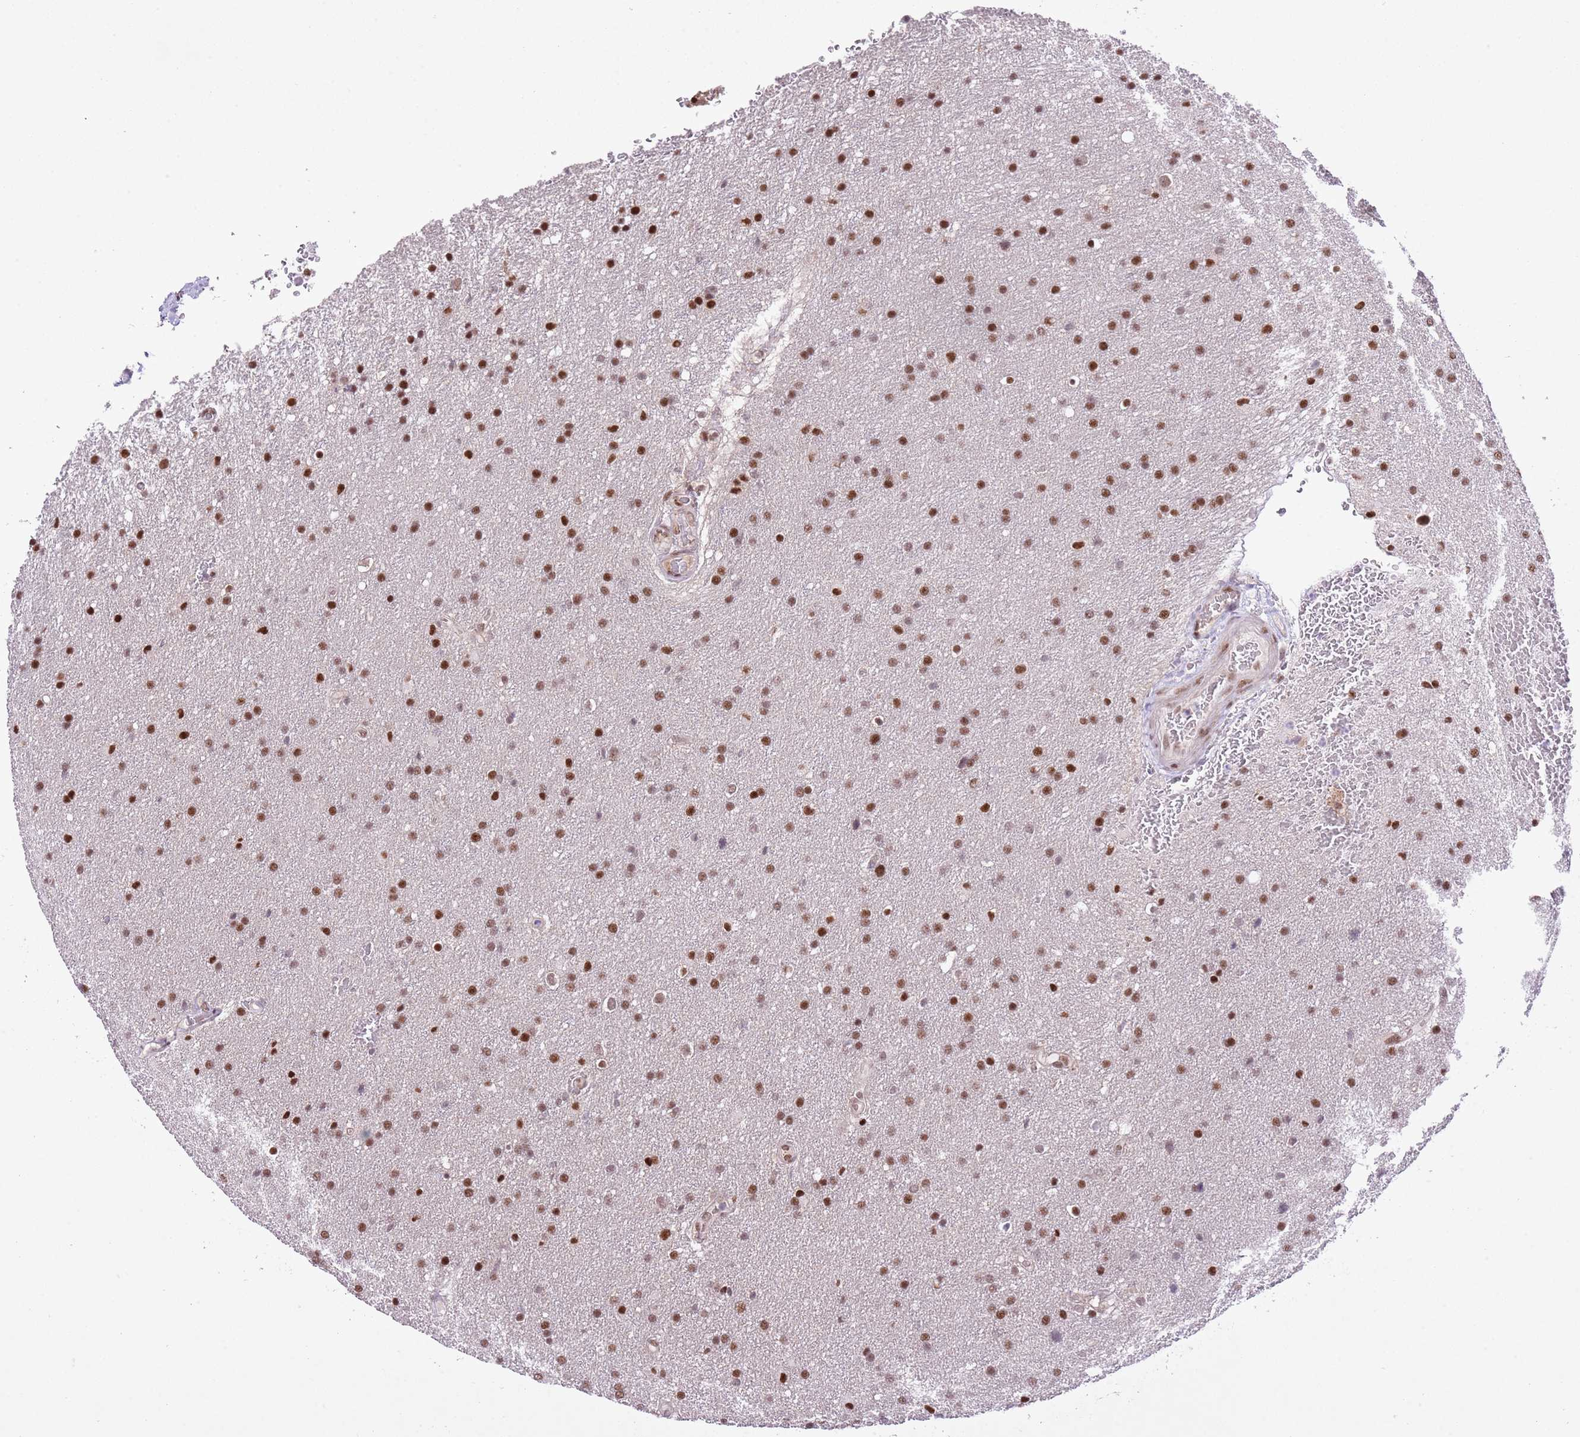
{"staining": {"intensity": "moderate", "quantity": ">75%", "location": "nuclear"}, "tissue": "glioma", "cell_type": "Tumor cells", "image_type": "cancer", "snomed": [{"axis": "morphology", "description": "Glioma, malignant, Low grade"}, {"axis": "topography", "description": "Brain"}], "caption": "Immunohistochemical staining of human low-grade glioma (malignant) displays moderate nuclear protein positivity in about >75% of tumor cells. (Brightfield microscopy of DAB IHC at high magnification).", "gene": "NACC2", "patient": {"sex": "female", "age": 32}}